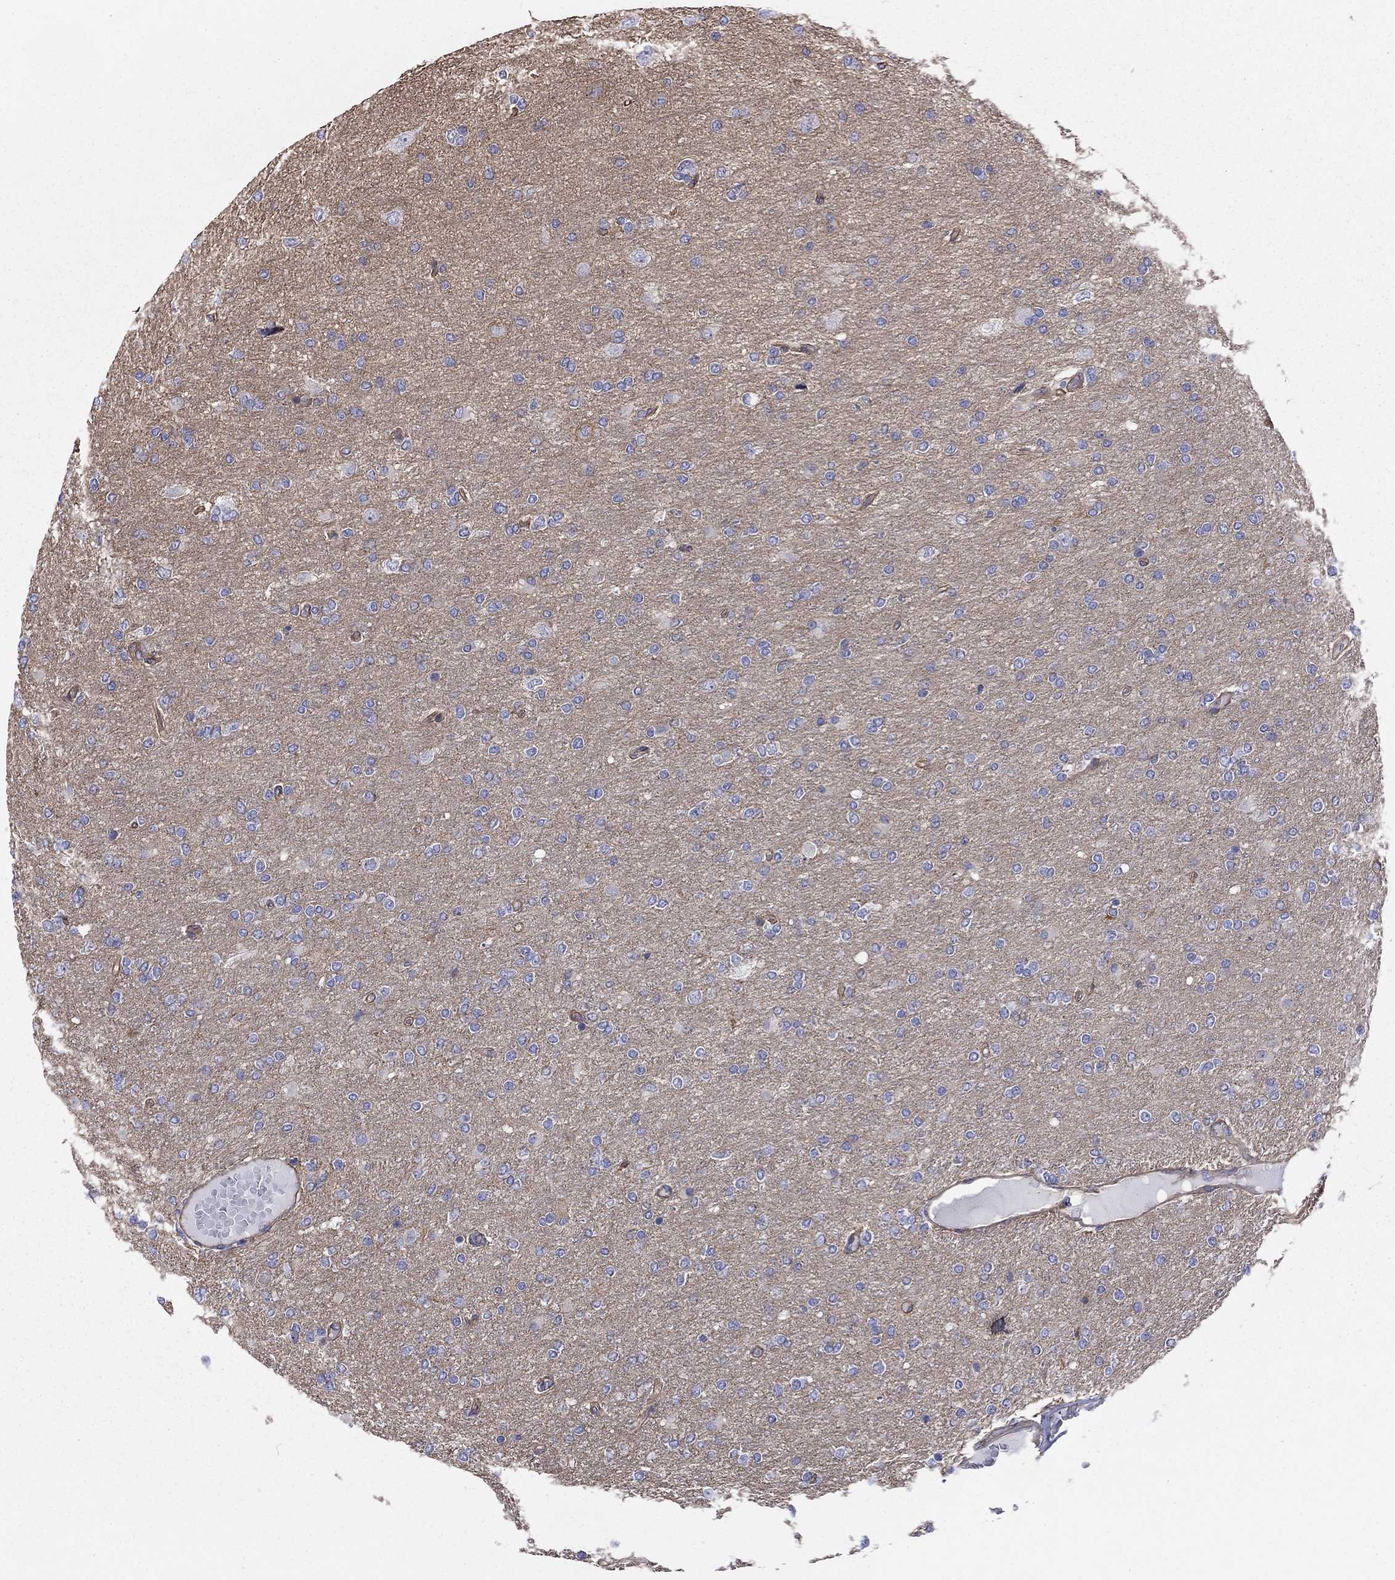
{"staining": {"intensity": "negative", "quantity": "none", "location": "none"}, "tissue": "glioma", "cell_type": "Tumor cells", "image_type": "cancer", "snomed": [{"axis": "morphology", "description": "Glioma, malignant, High grade"}, {"axis": "topography", "description": "Cerebral cortex"}], "caption": "Tumor cells show no significant protein expression in glioma.", "gene": "TCHH", "patient": {"sex": "male", "age": 70}}